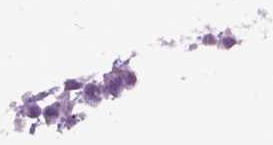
{"staining": {"intensity": "negative", "quantity": "none", "location": "none"}, "tissue": "testis cancer", "cell_type": "Tumor cells", "image_type": "cancer", "snomed": [{"axis": "morphology", "description": "Carcinoma, Embryonal, NOS"}, {"axis": "topography", "description": "Testis"}], "caption": "Immunohistochemical staining of human testis cancer demonstrates no significant positivity in tumor cells.", "gene": "MME", "patient": {"sex": "male", "age": 18}}